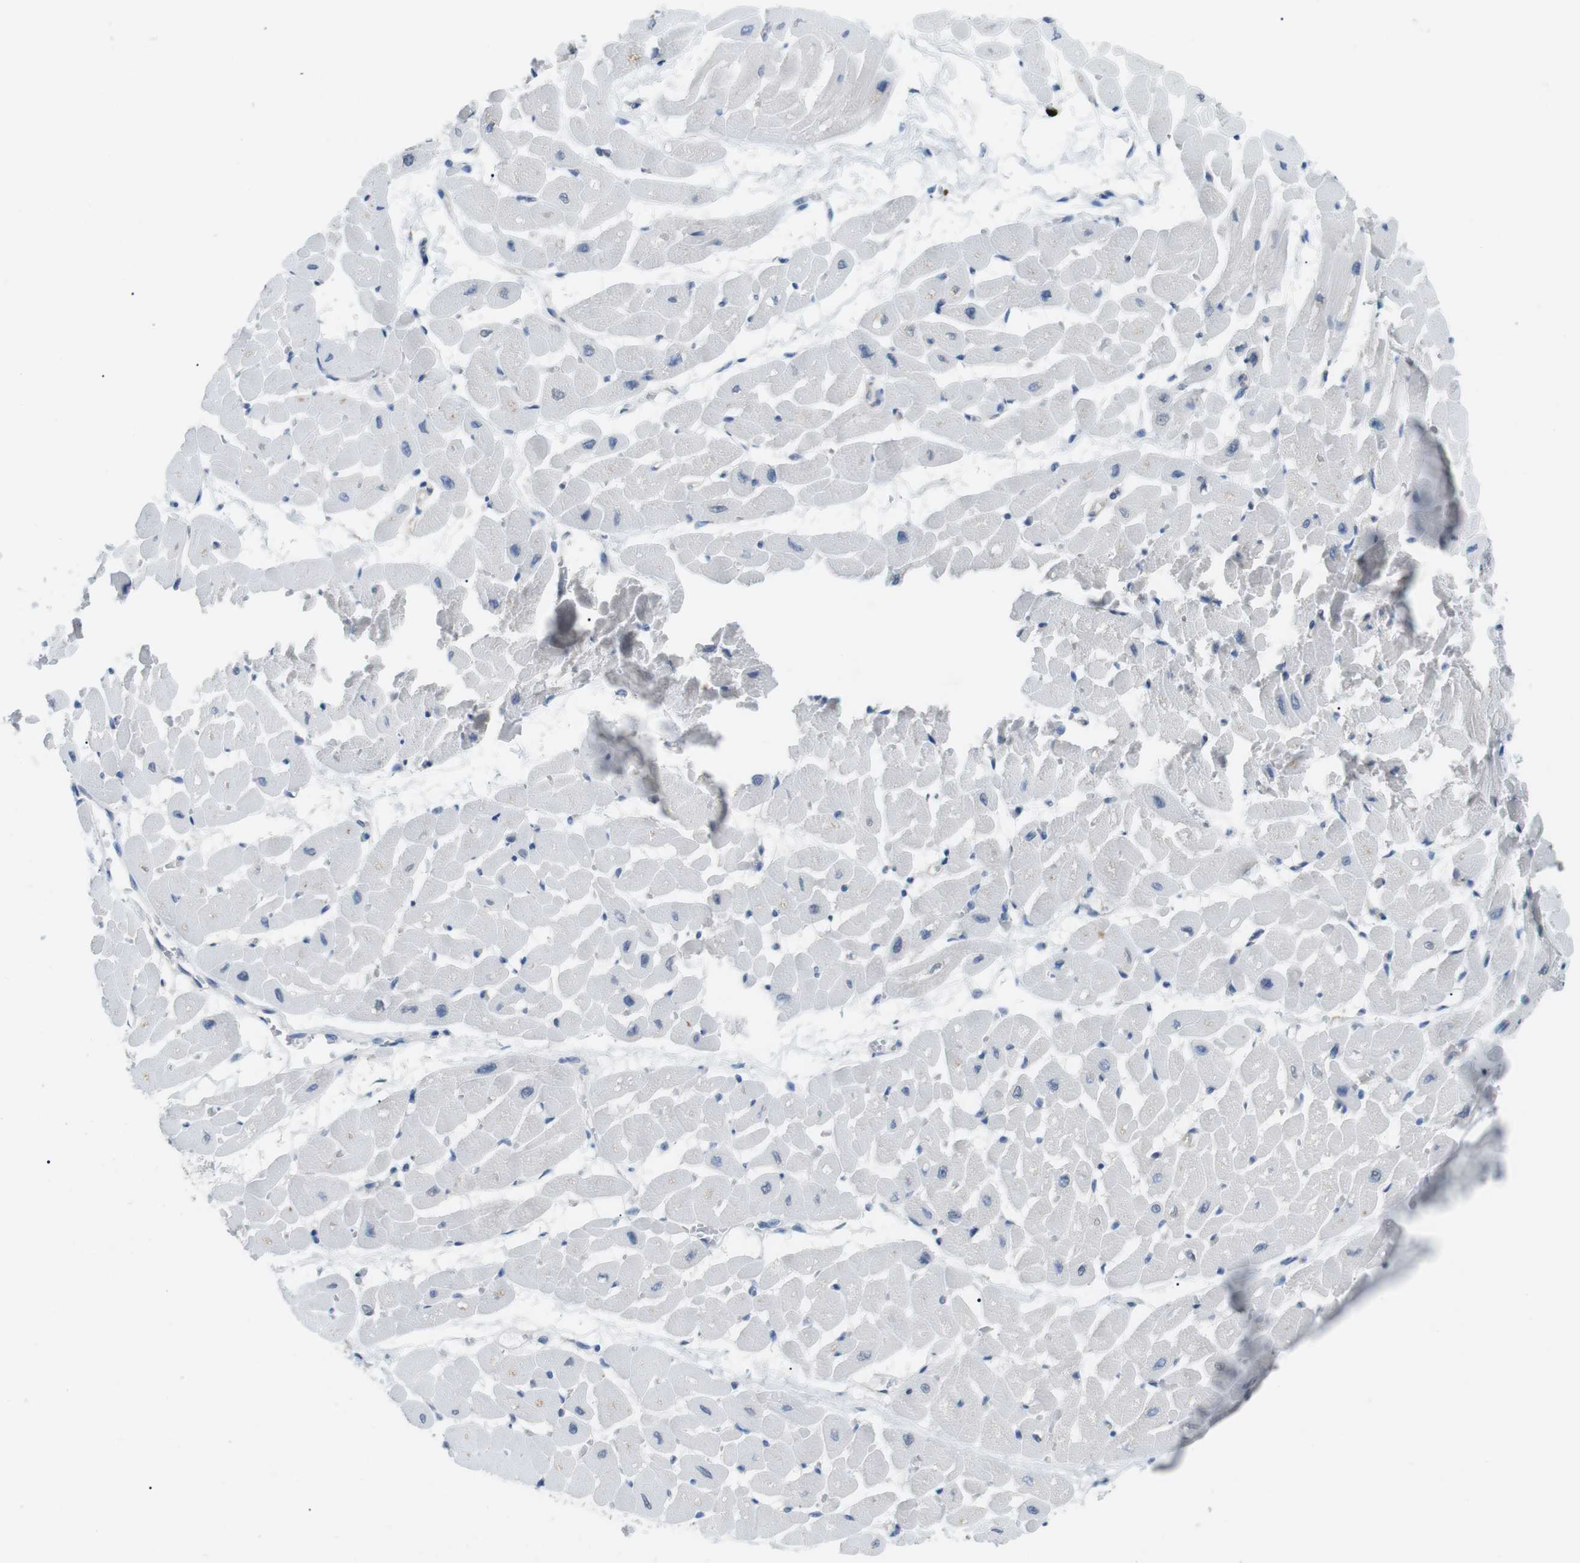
{"staining": {"intensity": "weak", "quantity": "<25%", "location": "cytoplasmic/membranous"}, "tissue": "heart muscle", "cell_type": "Cardiomyocytes", "image_type": "normal", "snomed": [{"axis": "morphology", "description": "Normal tissue, NOS"}, {"axis": "topography", "description": "Heart"}], "caption": "This is a histopathology image of immunohistochemistry staining of normal heart muscle, which shows no staining in cardiomyocytes. Nuclei are stained in blue.", "gene": "GZMM", "patient": {"sex": "male", "age": 45}}